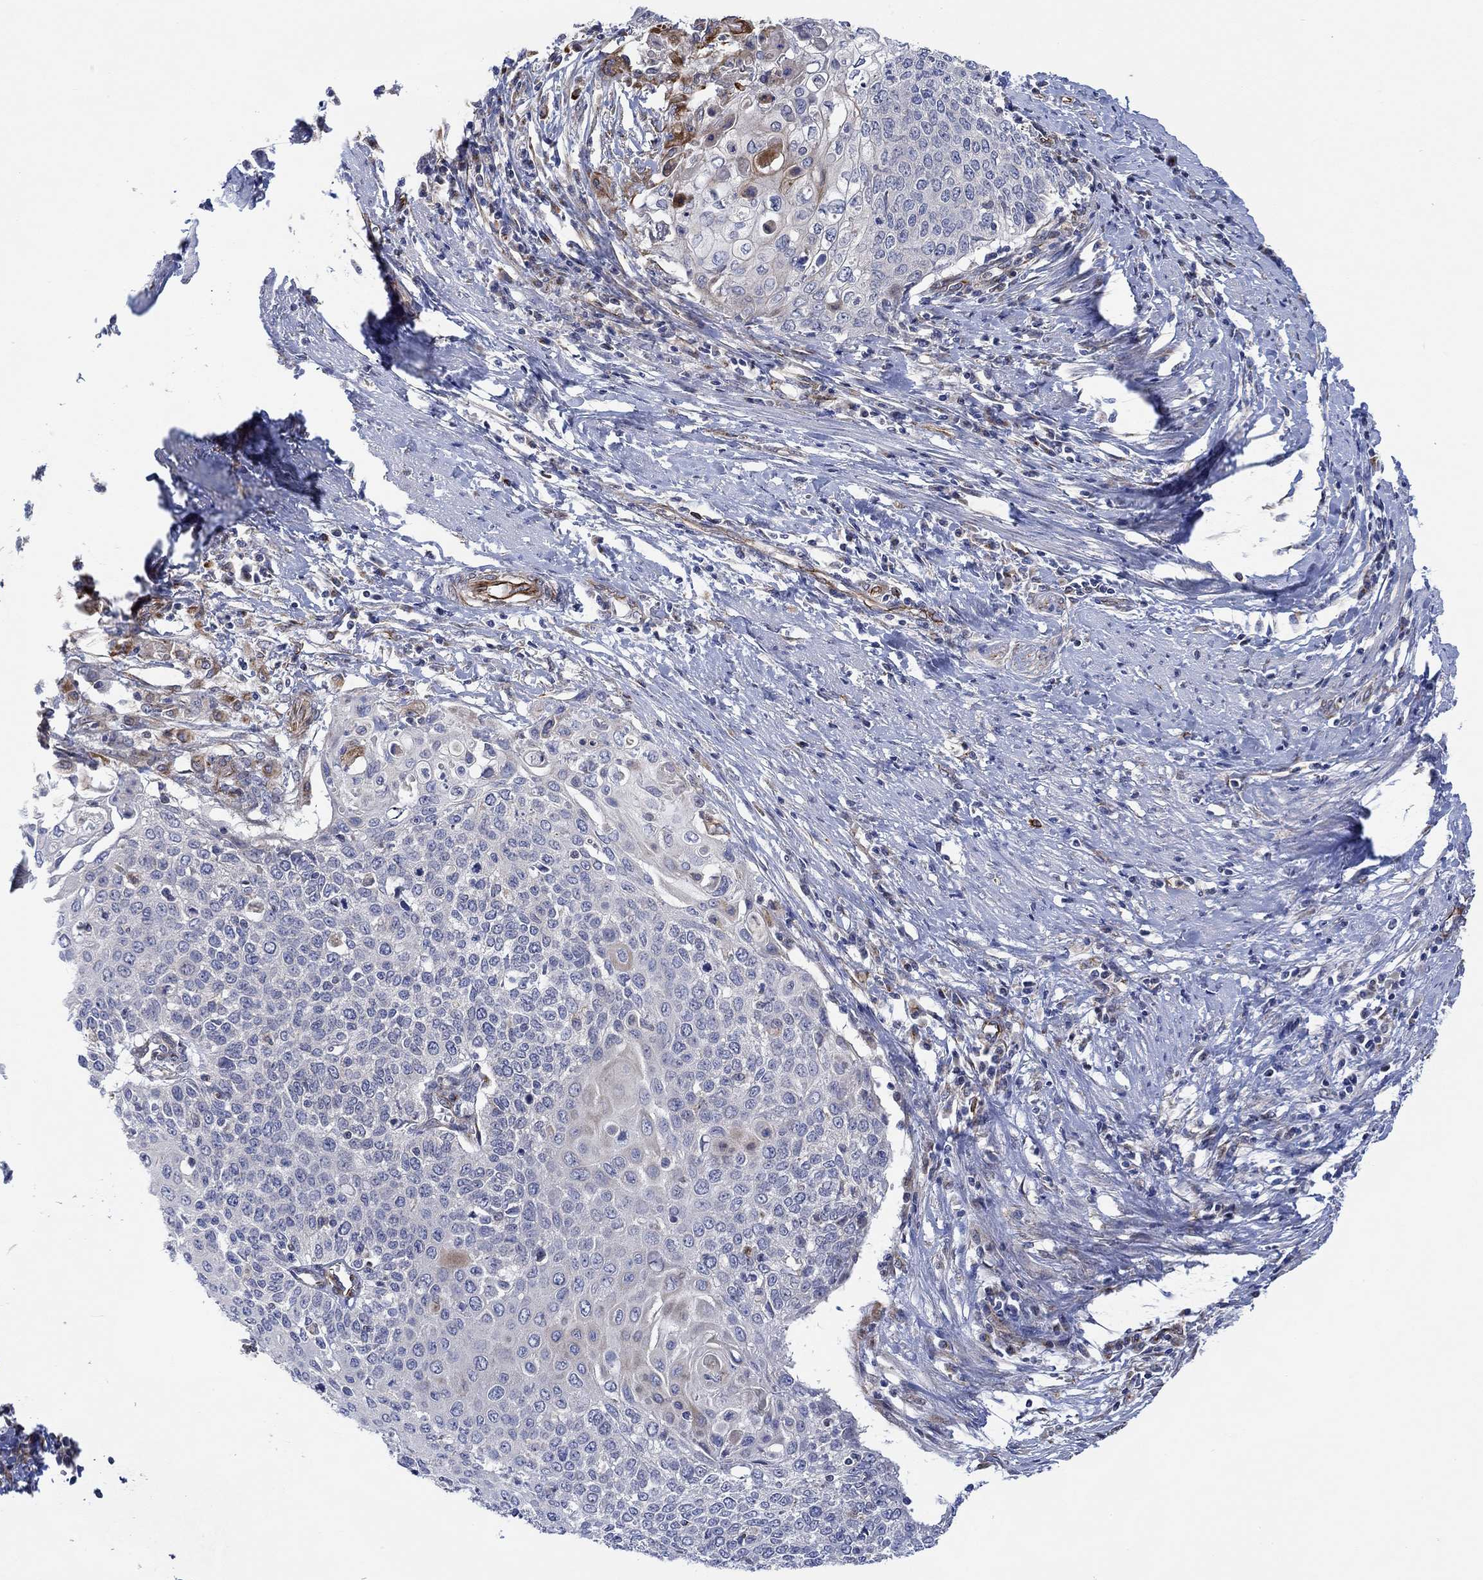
{"staining": {"intensity": "negative", "quantity": "none", "location": "none"}, "tissue": "cervical cancer", "cell_type": "Tumor cells", "image_type": "cancer", "snomed": [{"axis": "morphology", "description": "Squamous cell carcinoma, NOS"}, {"axis": "topography", "description": "Cervix"}], "caption": "The IHC image has no significant staining in tumor cells of cervical squamous cell carcinoma tissue.", "gene": "CAMK1D", "patient": {"sex": "female", "age": 39}}